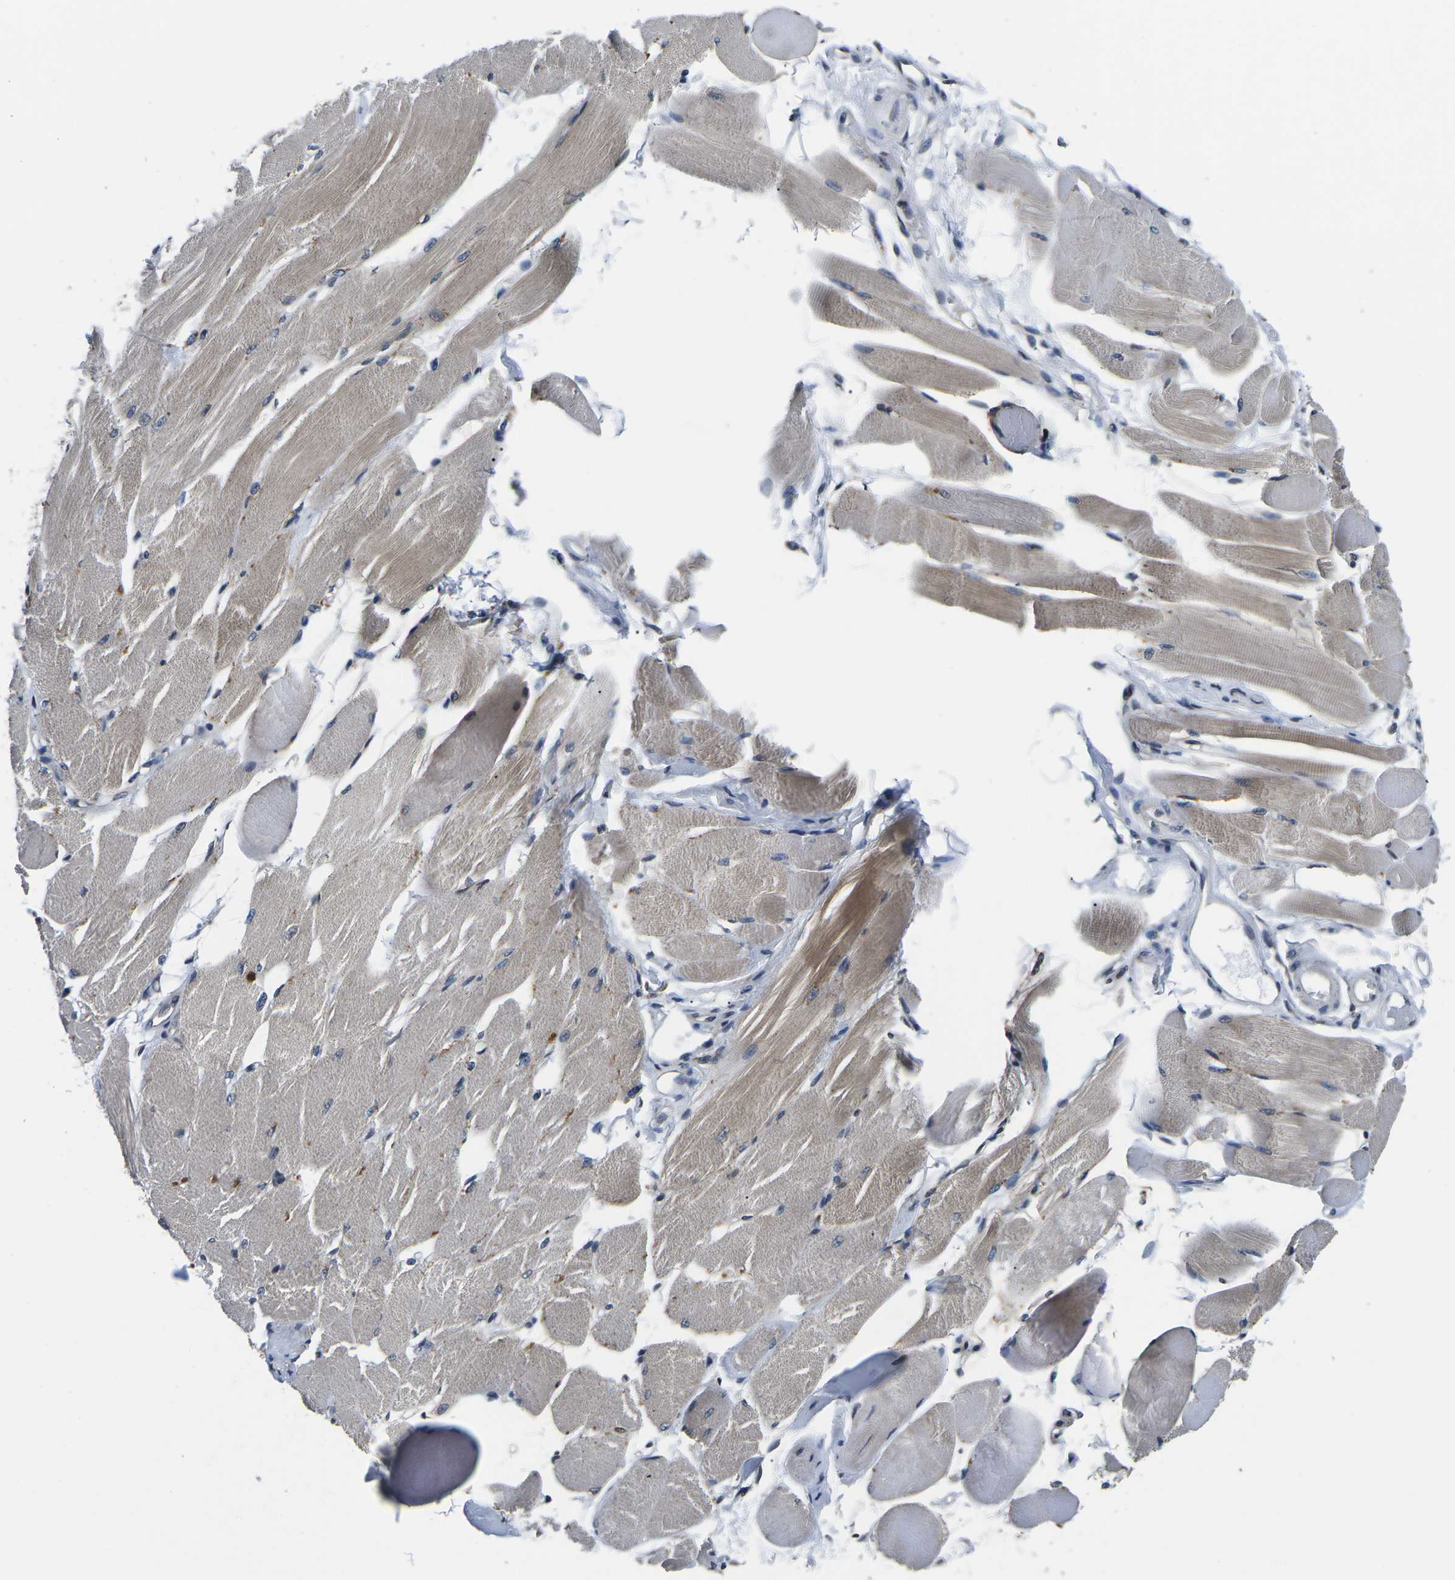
{"staining": {"intensity": "weak", "quantity": ">75%", "location": "cytoplasmic/membranous"}, "tissue": "skeletal muscle", "cell_type": "Myocytes", "image_type": "normal", "snomed": [{"axis": "morphology", "description": "Normal tissue, NOS"}, {"axis": "topography", "description": "Skeletal muscle"}, {"axis": "topography", "description": "Peripheral nerve tissue"}], "caption": "DAB immunohistochemical staining of normal human skeletal muscle shows weak cytoplasmic/membranous protein staining in approximately >75% of myocytes.", "gene": "SNX10", "patient": {"sex": "female", "age": 84}}